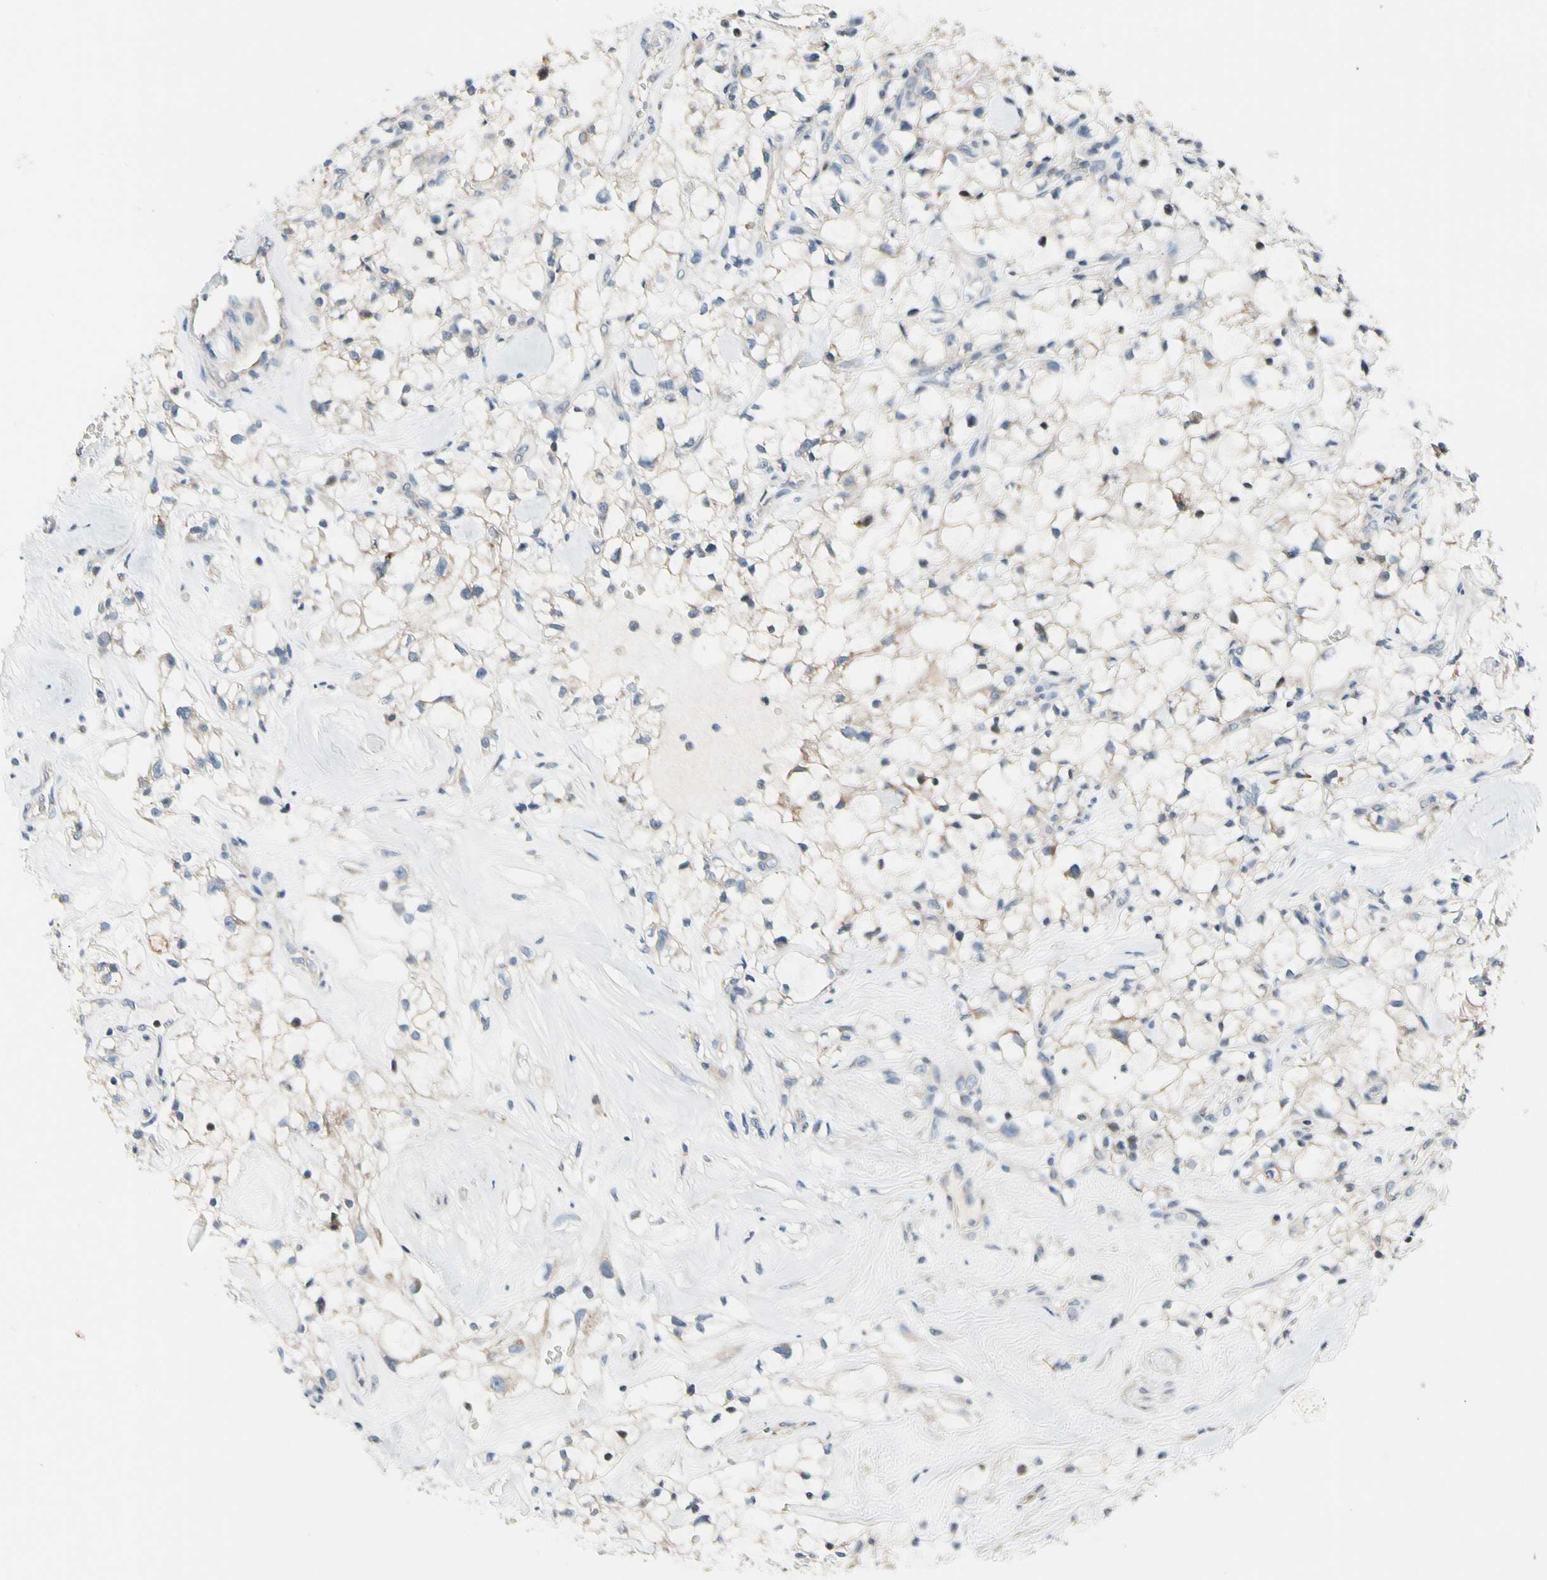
{"staining": {"intensity": "negative", "quantity": "none", "location": "none"}, "tissue": "renal cancer", "cell_type": "Tumor cells", "image_type": "cancer", "snomed": [{"axis": "morphology", "description": "Adenocarcinoma, NOS"}, {"axis": "topography", "description": "Kidney"}], "caption": "The image reveals no significant positivity in tumor cells of renal cancer (adenocarcinoma).", "gene": "SOX30", "patient": {"sex": "female", "age": 60}}